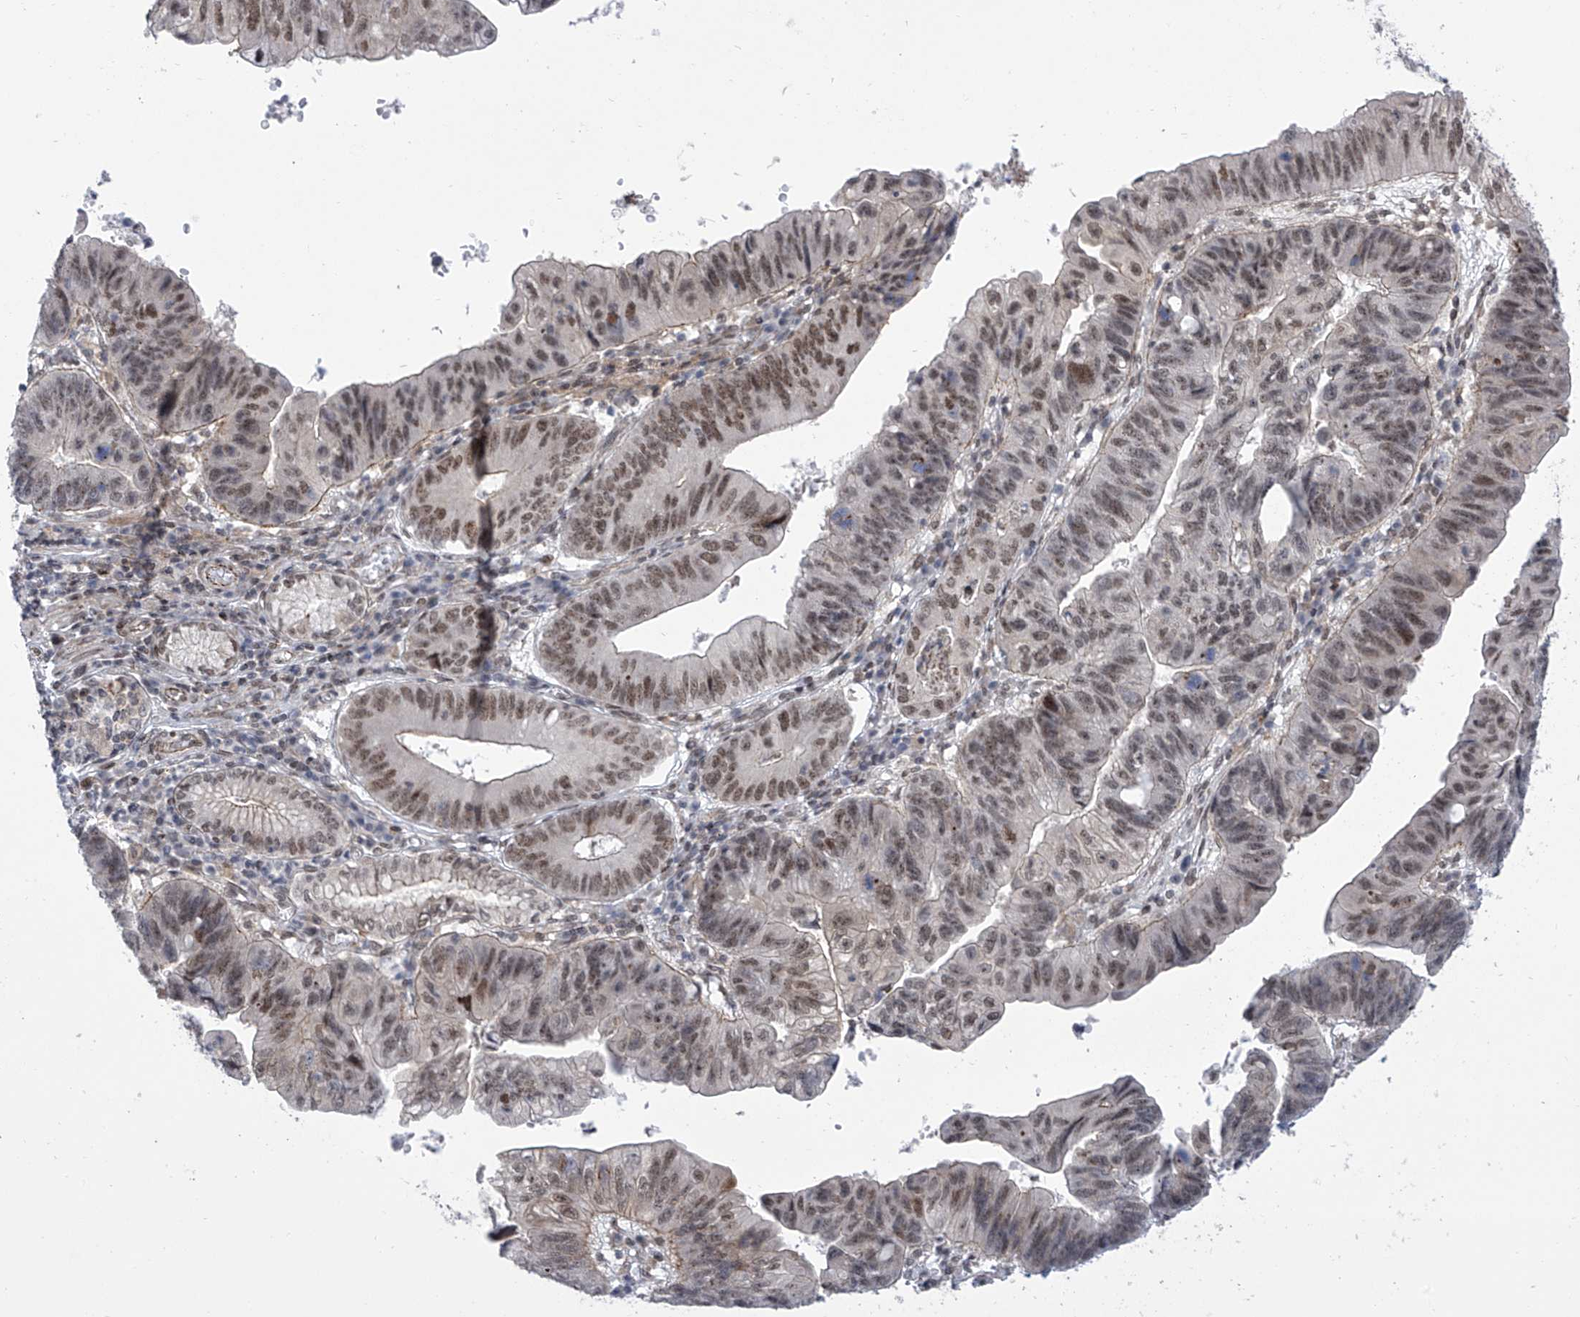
{"staining": {"intensity": "moderate", "quantity": ">75%", "location": "cytoplasmic/membranous,nuclear"}, "tissue": "stomach cancer", "cell_type": "Tumor cells", "image_type": "cancer", "snomed": [{"axis": "morphology", "description": "Adenocarcinoma, NOS"}, {"axis": "topography", "description": "Stomach"}], "caption": "This histopathology image exhibits IHC staining of human adenocarcinoma (stomach), with medium moderate cytoplasmic/membranous and nuclear positivity in about >75% of tumor cells.", "gene": "CEP290", "patient": {"sex": "male", "age": 59}}